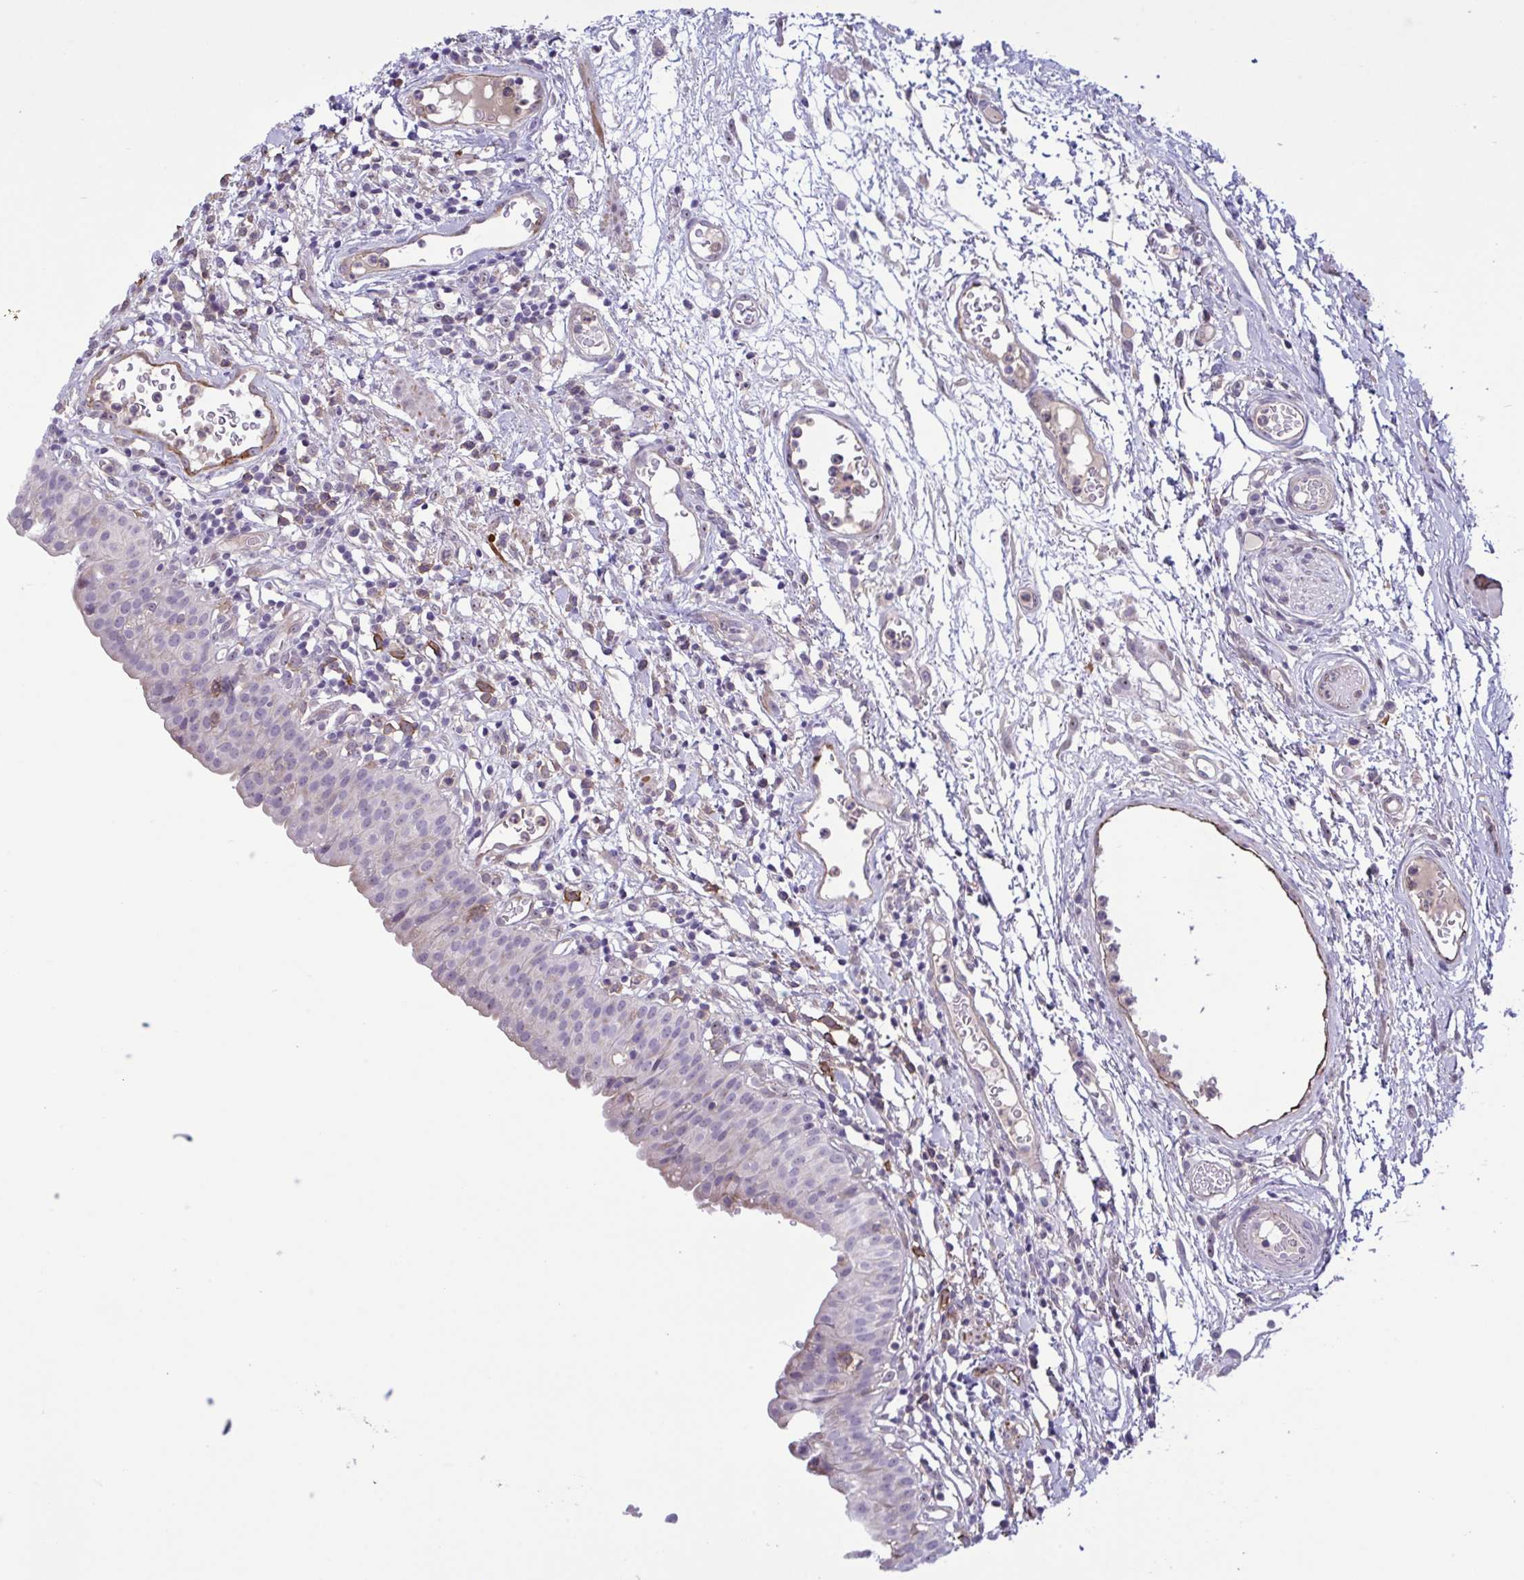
{"staining": {"intensity": "weak", "quantity": "<25%", "location": "nuclear"}, "tissue": "urinary bladder", "cell_type": "Urothelial cells", "image_type": "normal", "snomed": [{"axis": "morphology", "description": "Normal tissue, NOS"}, {"axis": "morphology", "description": "Inflammation, NOS"}, {"axis": "topography", "description": "Urinary bladder"}], "caption": "DAB (3,3'-diaminobenzidine) immunohistochemical staining of benign urinary bladder demonstrates no significant expression in urothelial cells.", "gene": "CD101", "patient": {"sex": "male", "age": 57}}